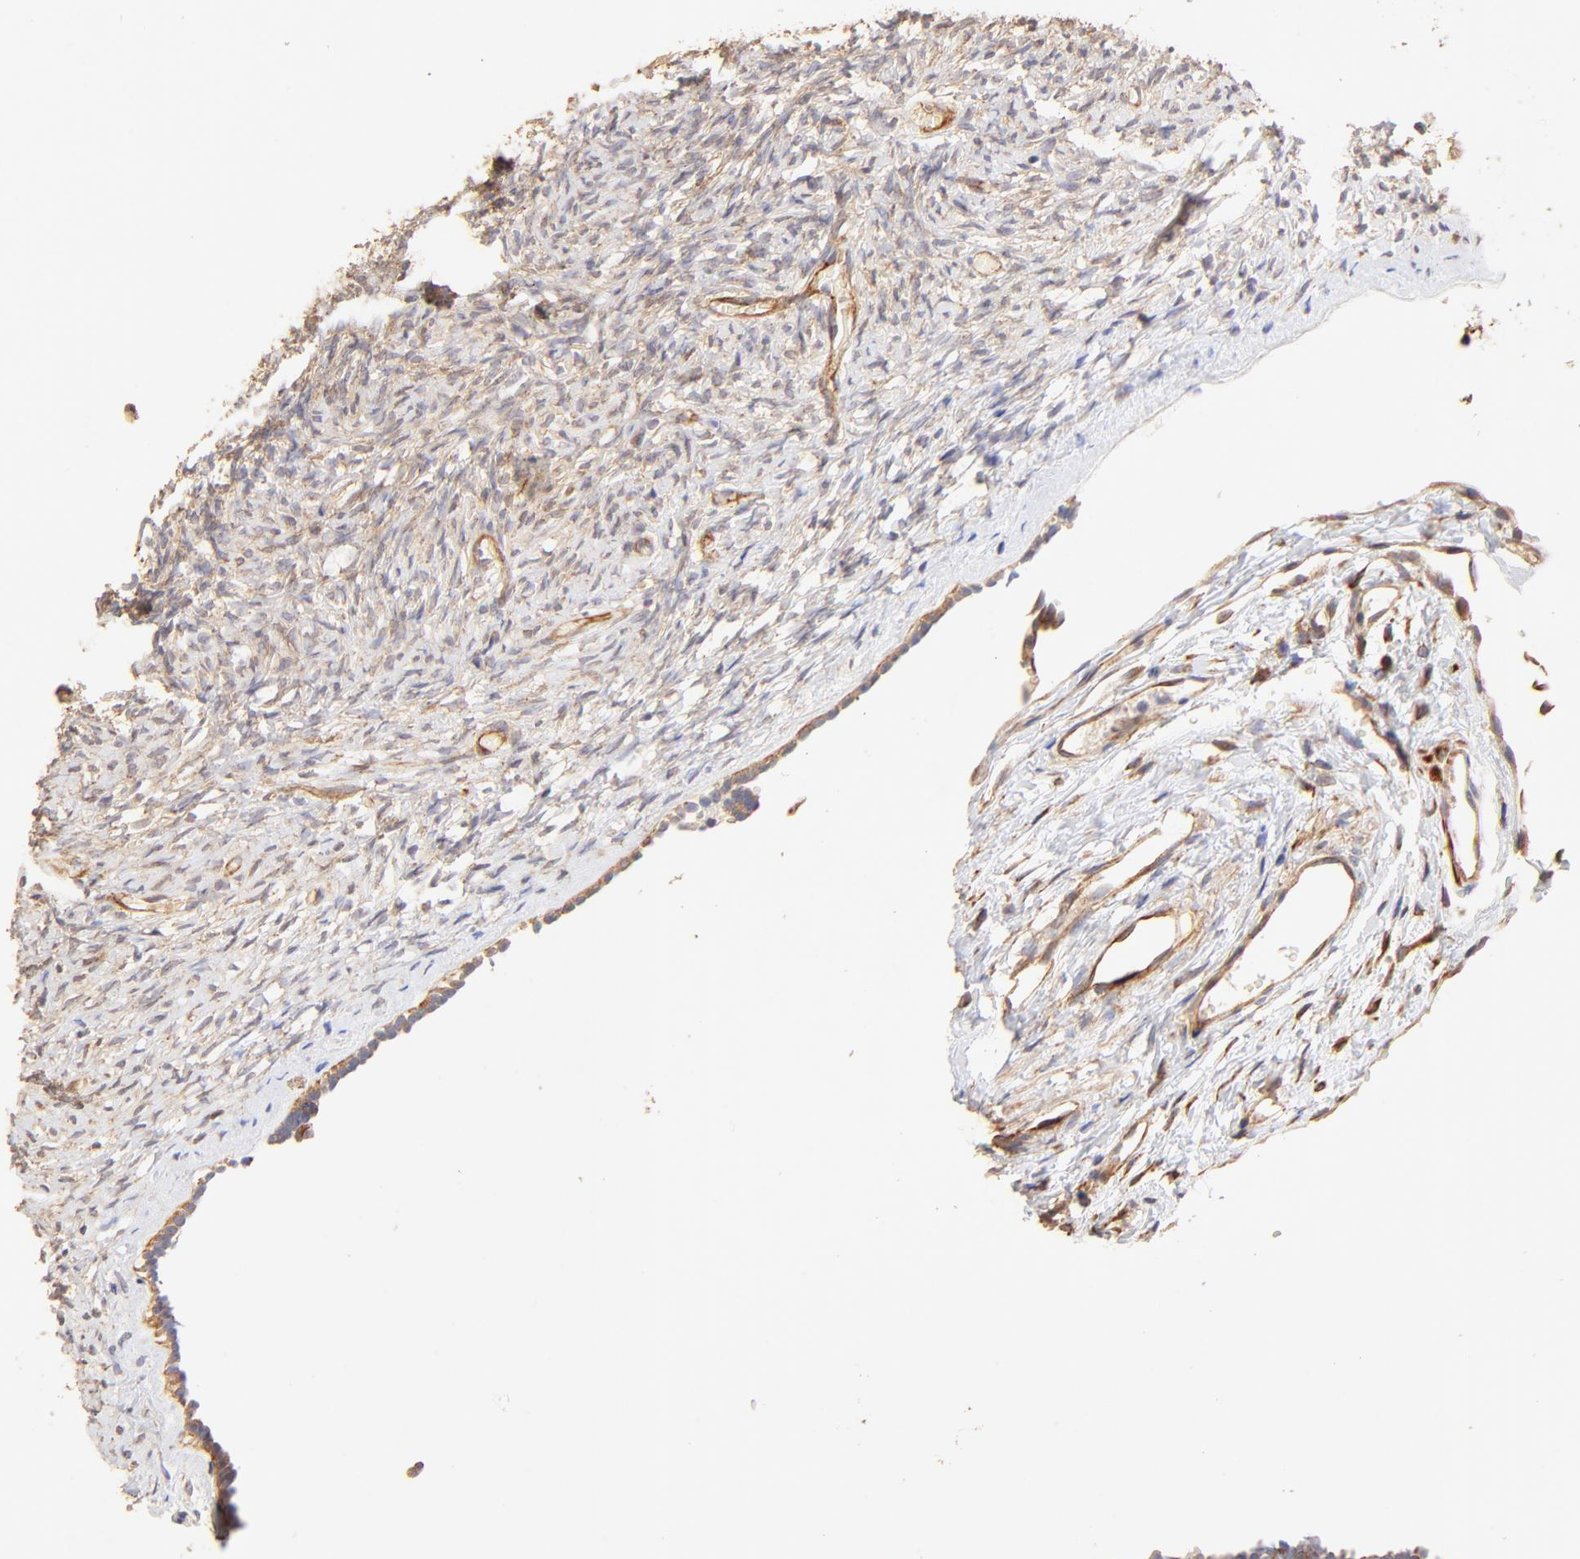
{"staining": {"intensity": "weak", "quantity": ">75%", "location": "cytoplasmic/membranous"}, "tissue": "ovary", "cell_type": "Follicle cells", "image_type": "normal", "snomed": [{"axis": "morphology", "description": "Normal tissue, NOS"}, {"axis": "topography", "description": "Ovary"}], "caption": "IHC (DAB) staining of normal ovary demonstrates weak cytoplasmic/membranous protein positivity in approximately >75% of follicle cells.", "gene": "TNFAIP3", "patient": {"sex": "female", "age": 35}}